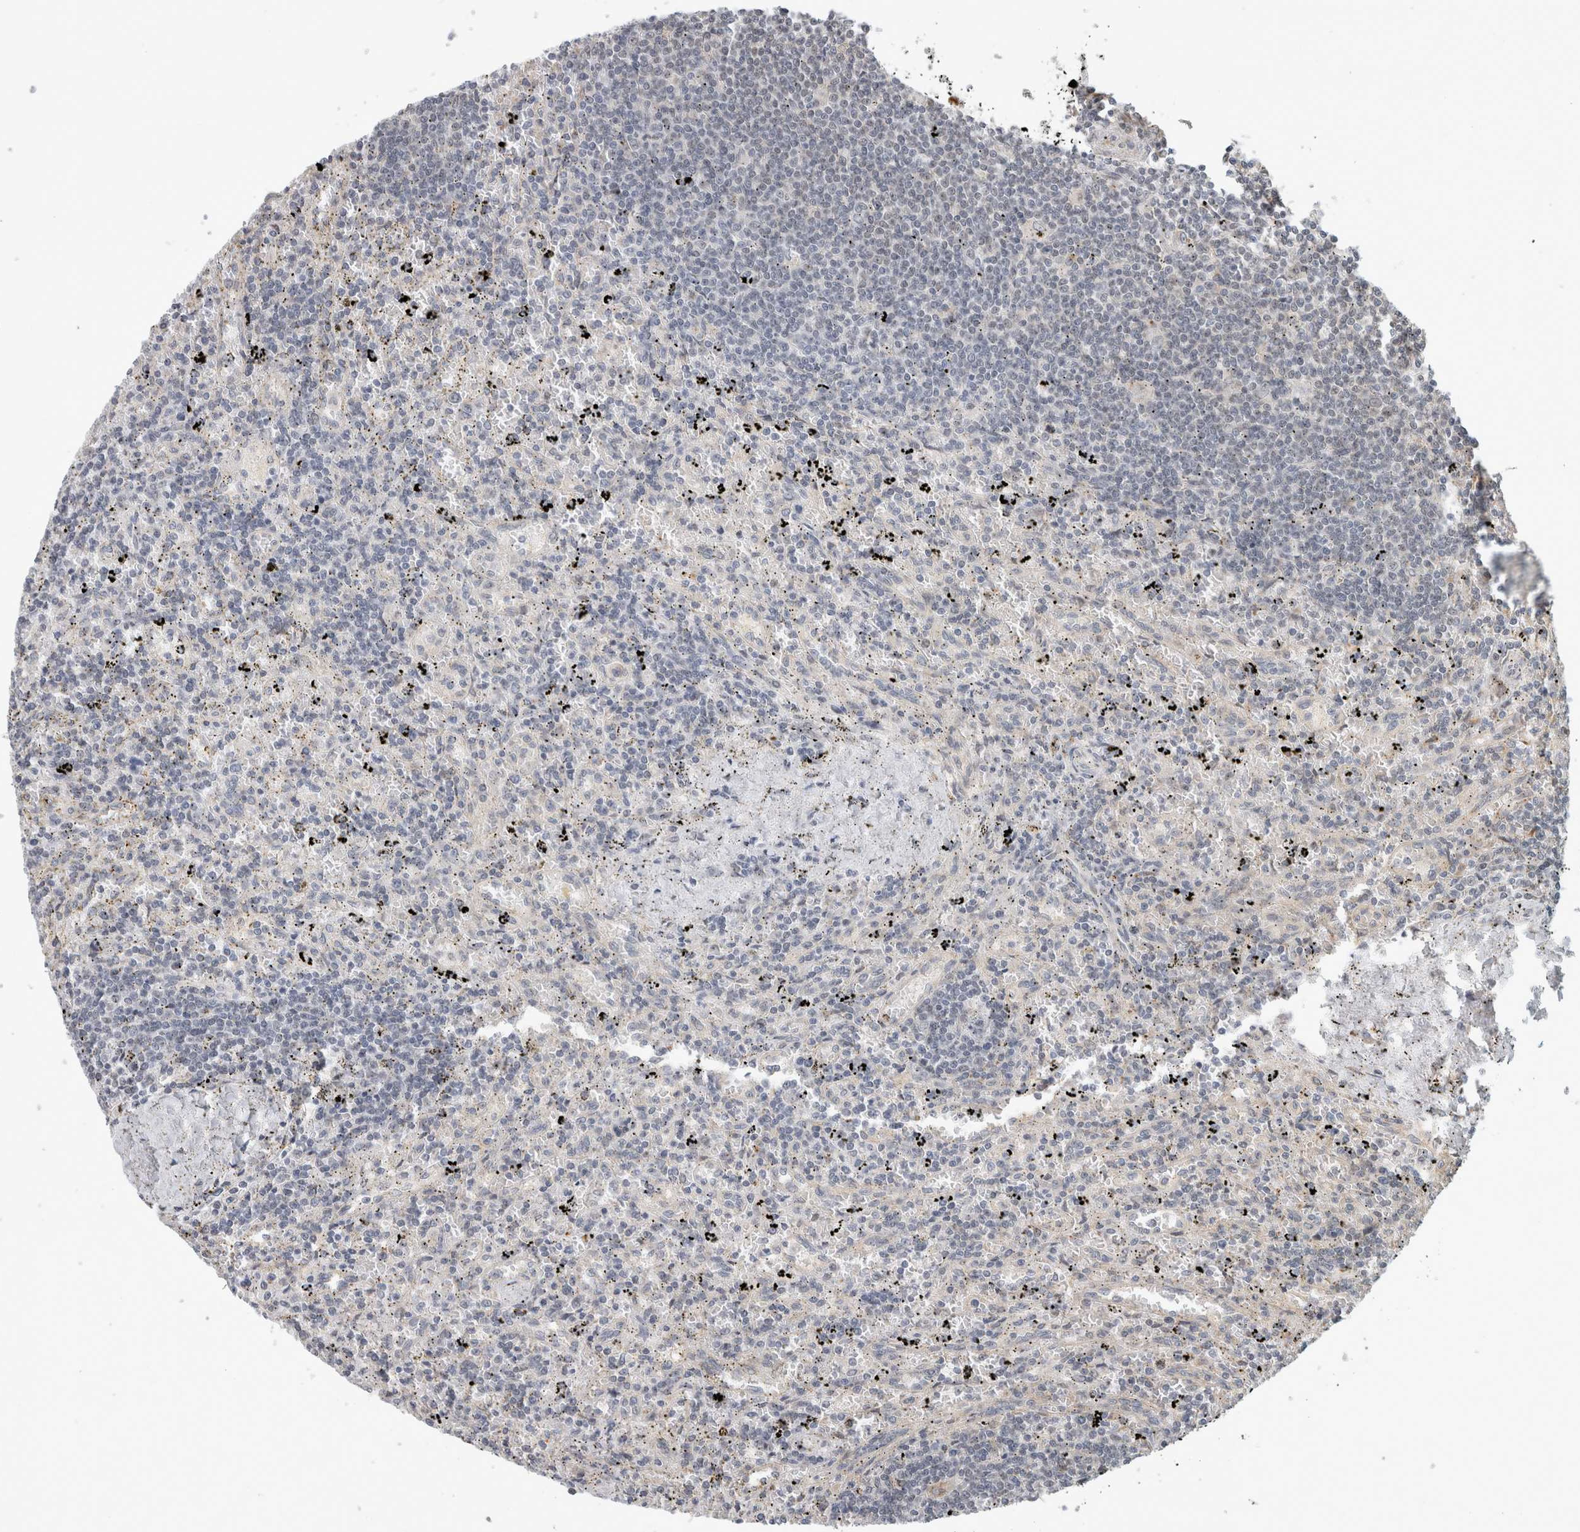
{"staining": {"intensity": "negative", "quantity": "none", "location": "none"}, "tissue": "lymphoma", "cell_type": "Tumor cells", "image_type": "cancer", "snomed": [{"axis": "morphology", "description": "Malignant lymphoma, non-Hodgkin's type, Low grade"}, {"axis": "topography", "description": "Spleen"}], "caption": "The micrograph displays no staining of tumor cells in lymphoma. (Stains: DAB (3,3'-diaminobenzidine) immunohistochemistry with hematoxylin counter stain, Microscopy: brightfield microscopy at high magnification).", "gene": "NAB2", "patient": {"sex": "male", "age": 76}}